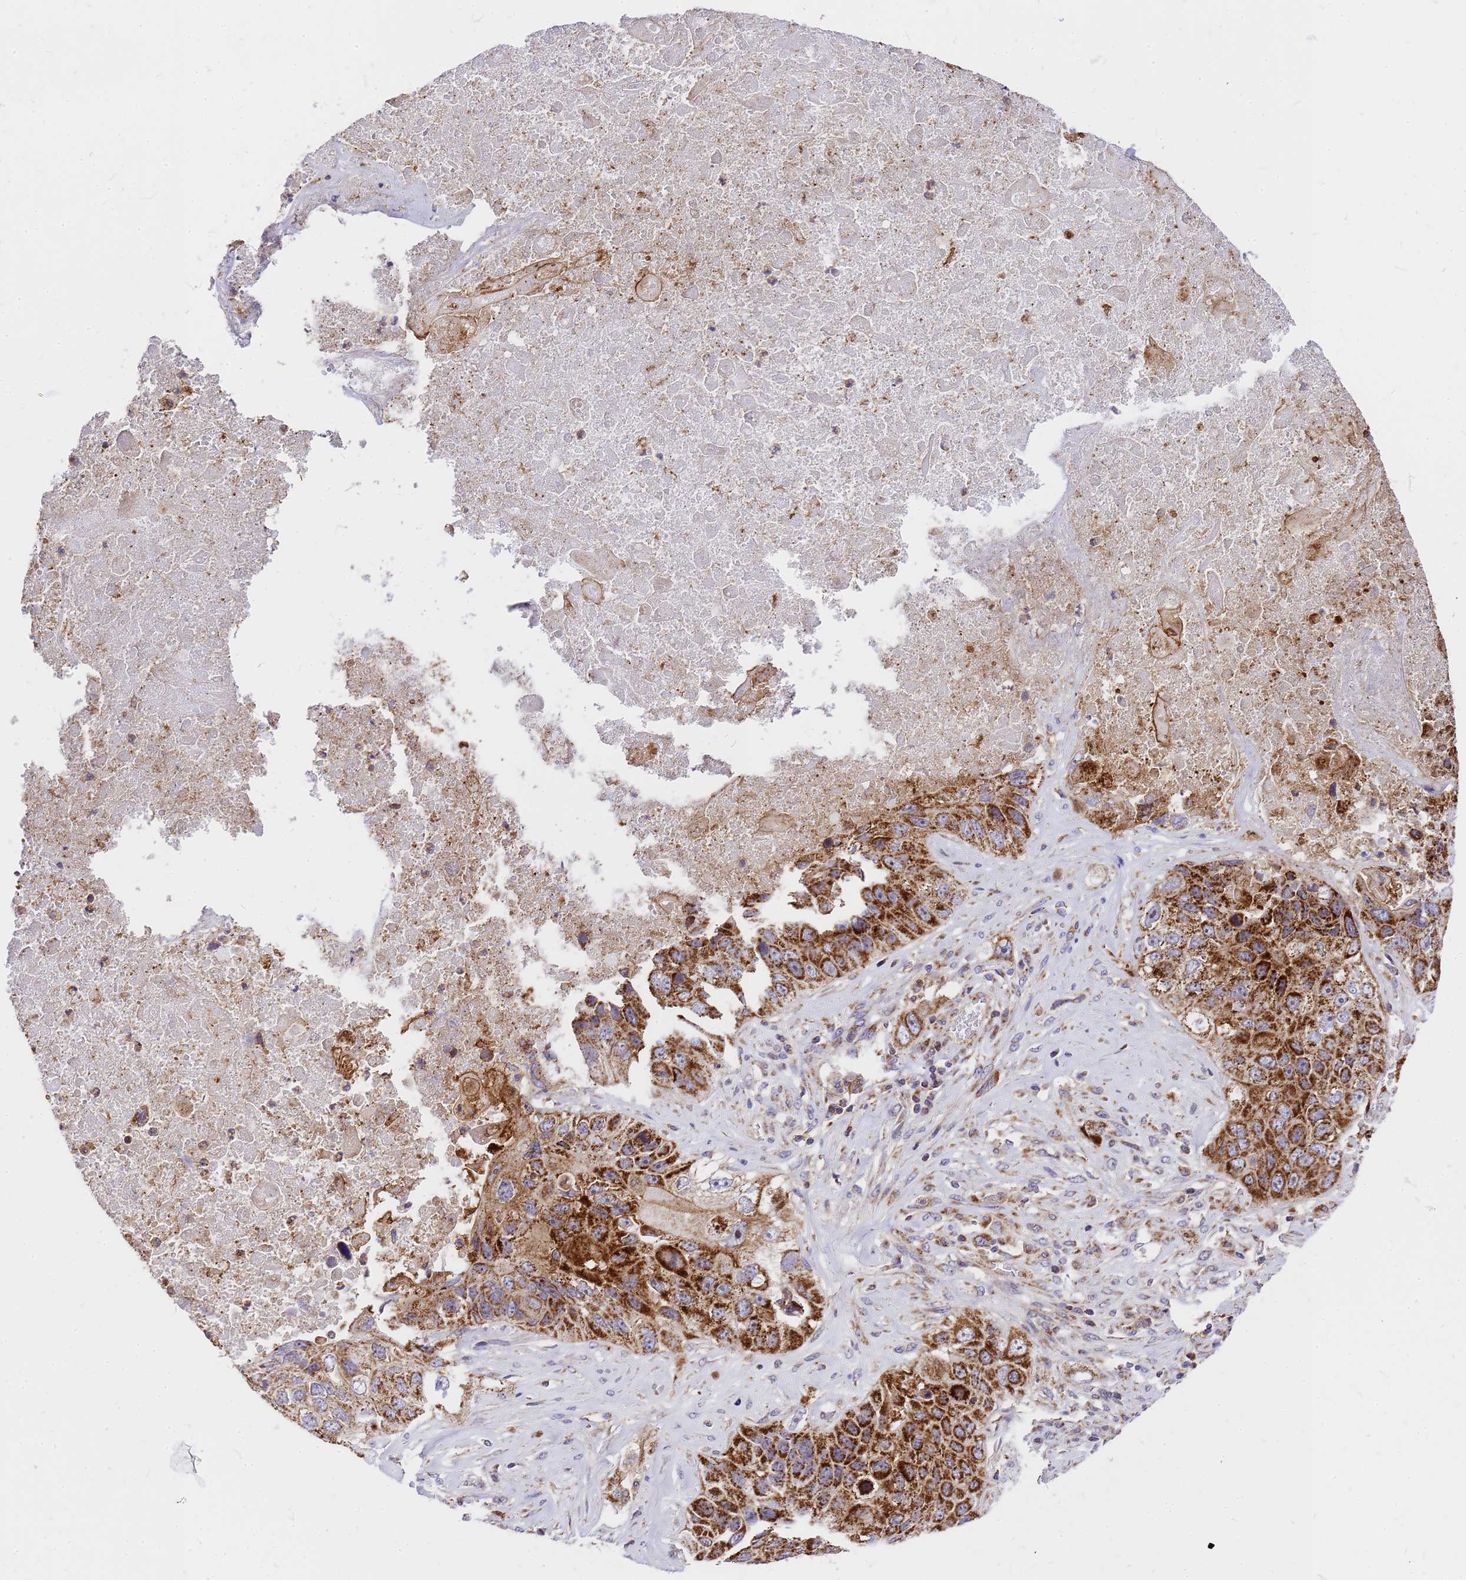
{"staining": {"intensity": "strong", "quantity": ">75%", "location": "cytoplasmic/membranous"}, "tissue": "lung cancer", "cell_type": "Tumor cells", "image_type": "cancer", "snomed": [{"axis": "morphology", "description": "Squamous cell carcinoma, NOS"}, {"axis": "topography", "description": "Lung"}], "caption": "There is high levels of strong cytoplasmic/membranous staining in tumor cells of lung cancer, as demonstrated by immunohistochemical staining (brown color).", "gene": "MRPS26", "patient": {"sex": "male", "age": 61}}